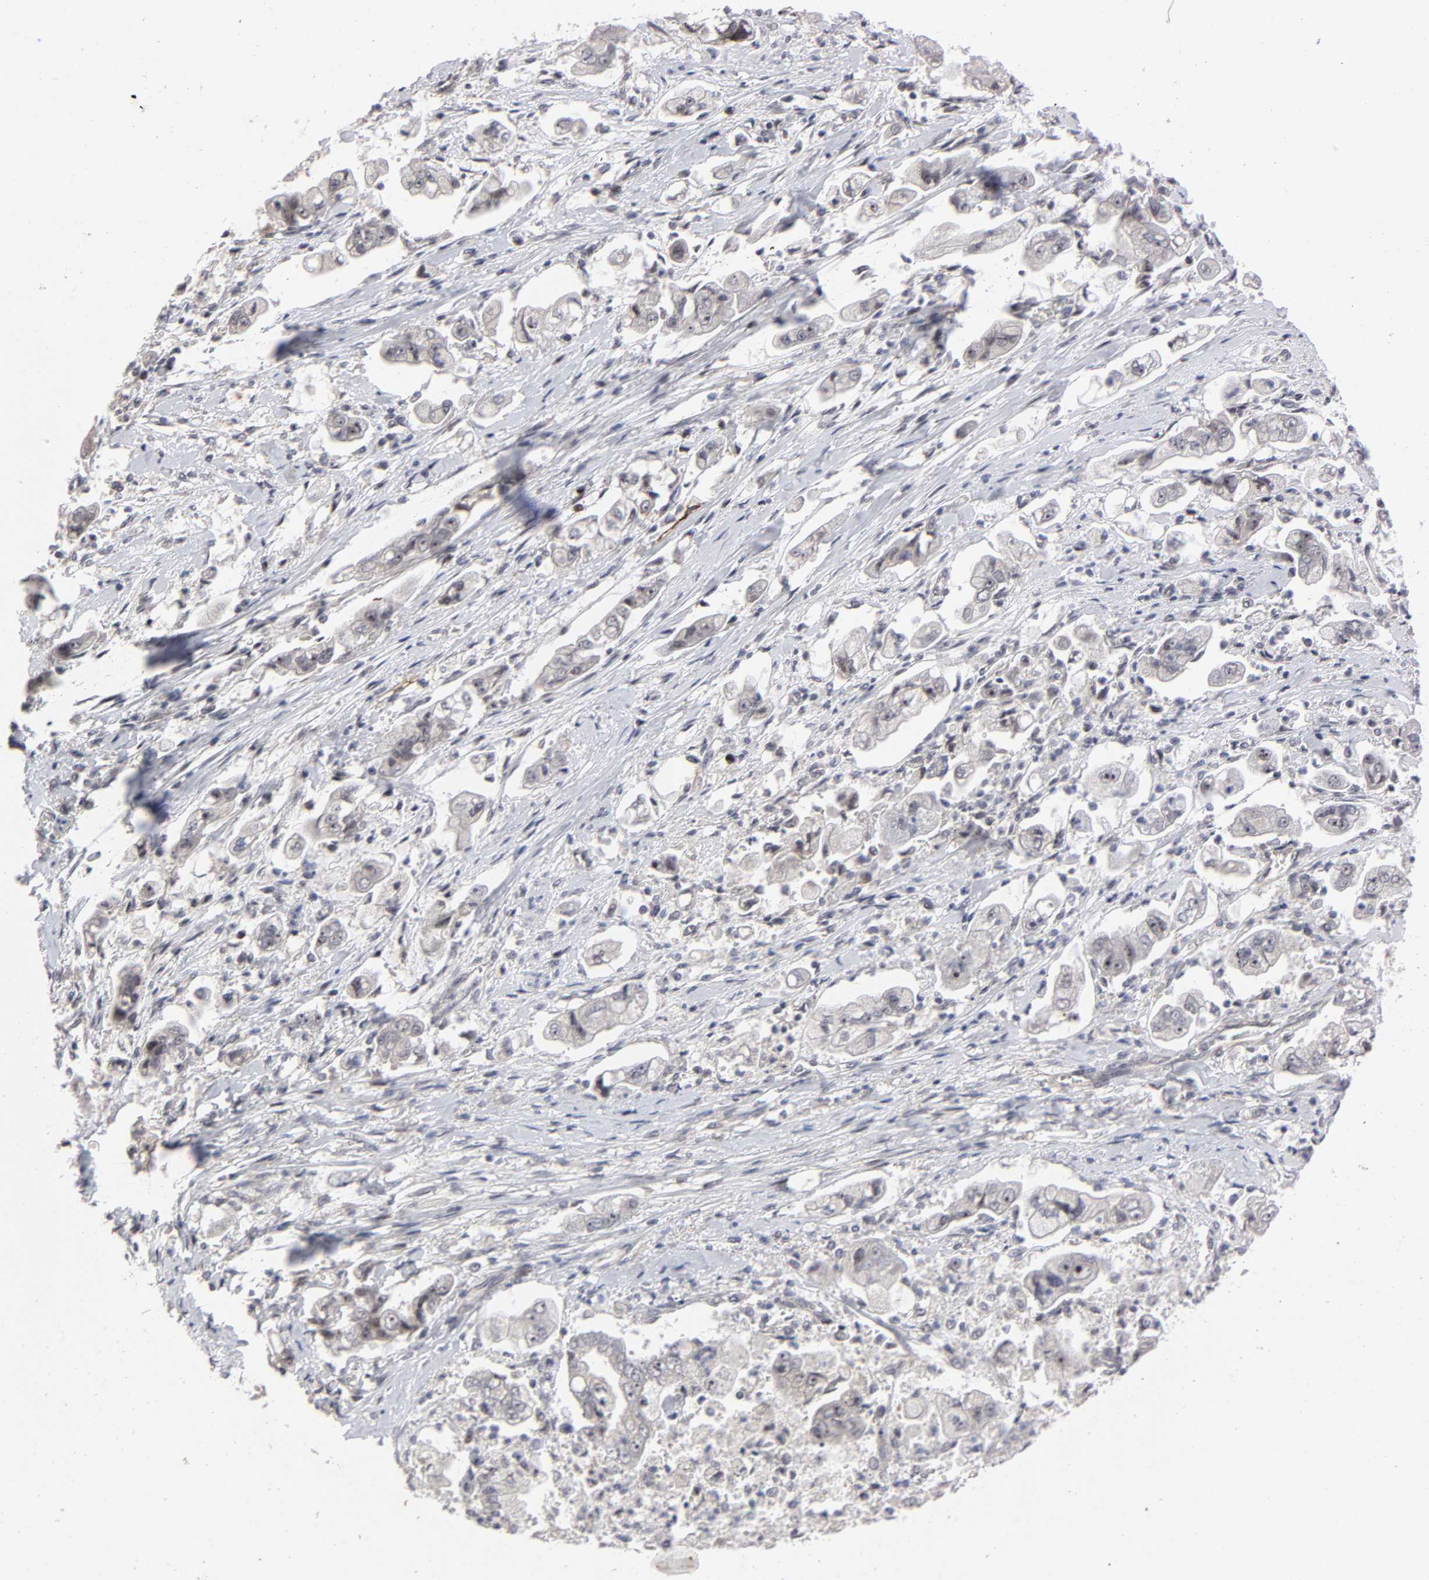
{"staining": {"intensity": "weak", "quantity": "<25%", "location": "cytoplasmic/membranous"}, "tissue": "stomach cancer", "cell_type": "Tumor cells", "image_type": "cancer", "snomed": [{"axis": "morphology", "description": "Adenocarcinoma, NOS"}, {"axis": "topography", "description": "Stomach"}], "caption": "This is a micrograph of IHC staining of stomach cancer, which shows no staining in tumor cells.", "gene": "ZKSCAN8", "patient": {"sex": "male", "age": 62}}